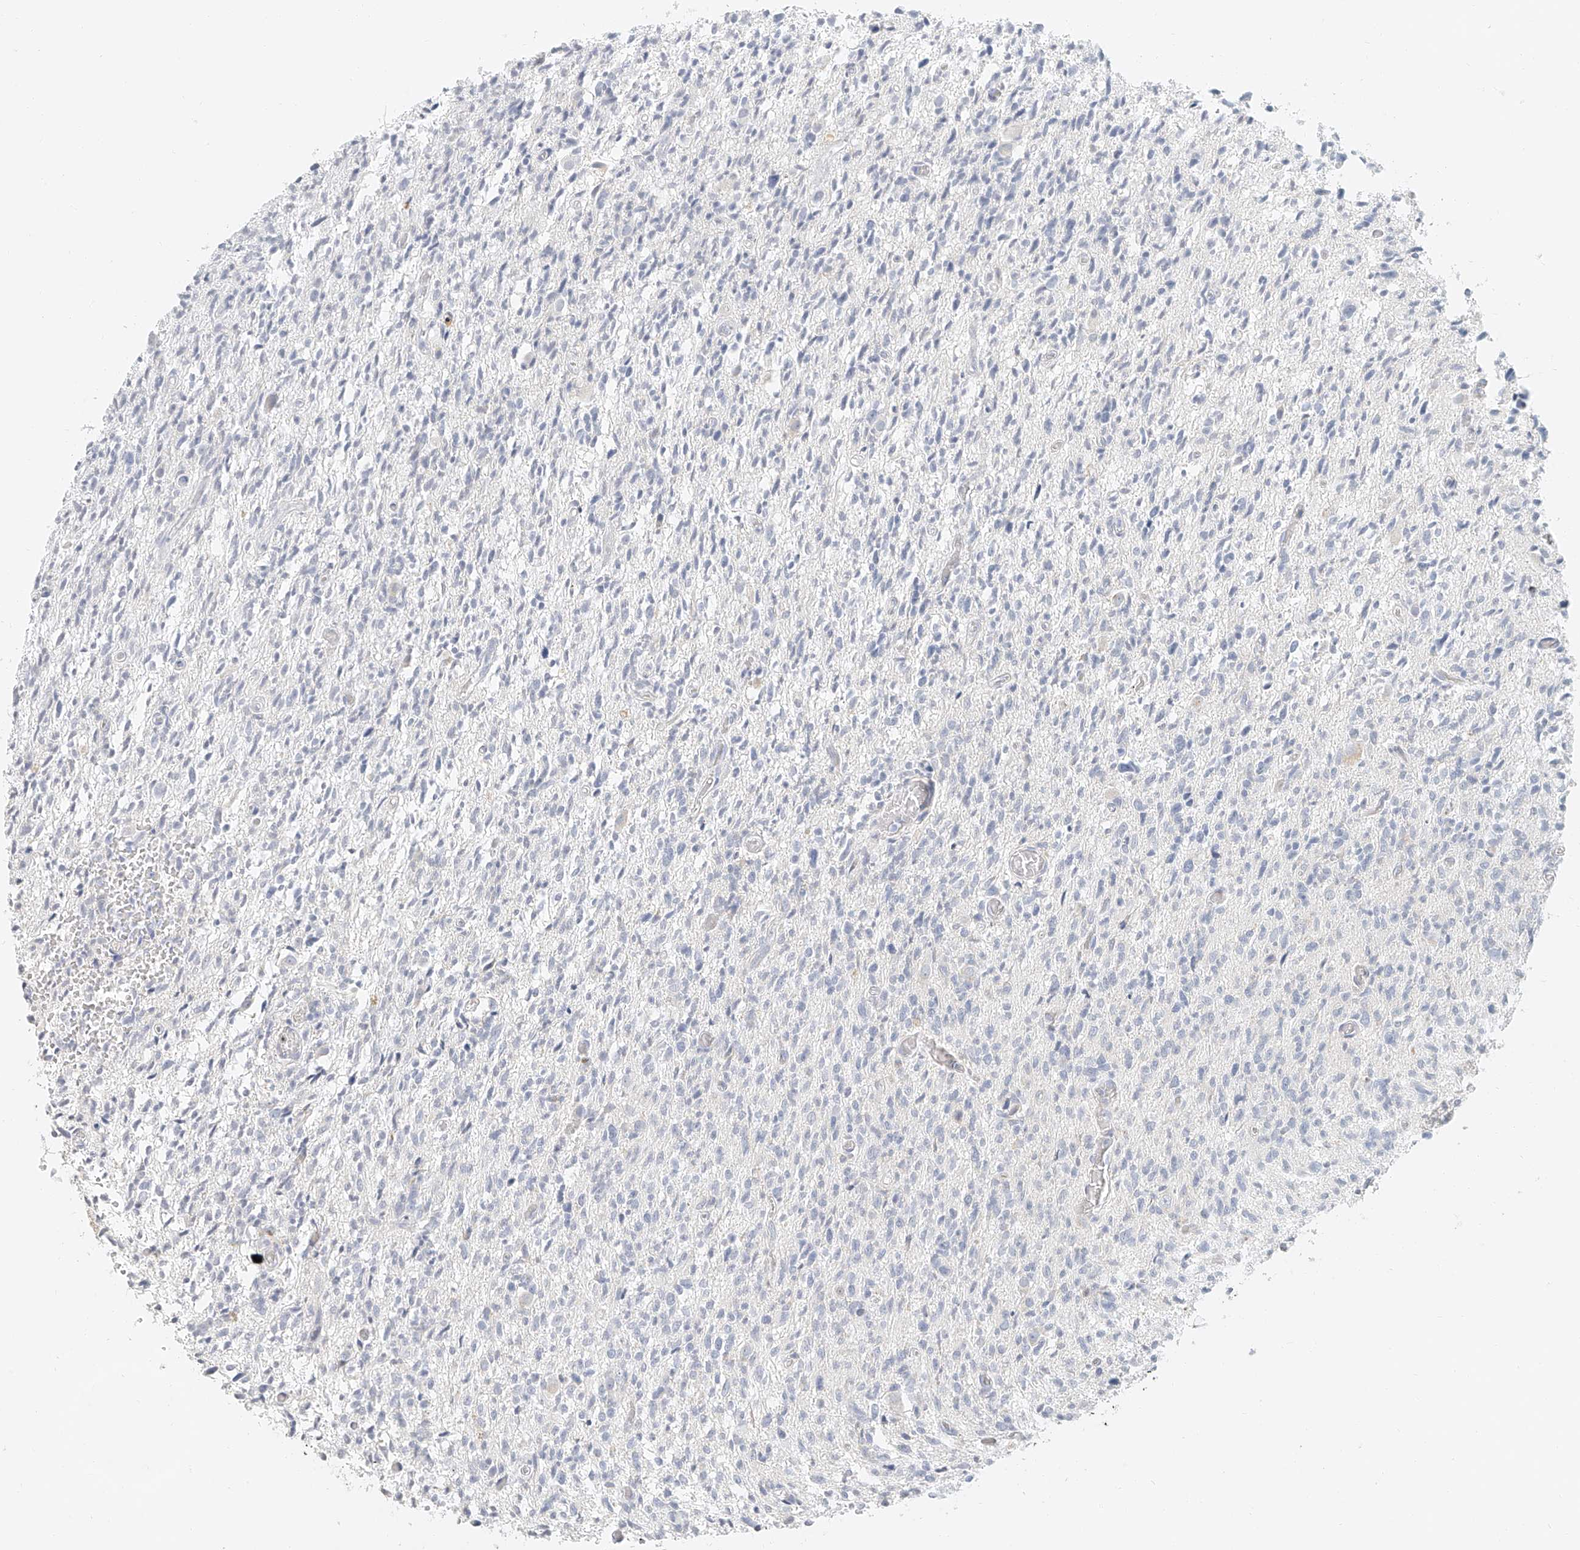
{"staining": {"intensity": "negative", "quantity": "none", "location": "none"}, "tissue": "glioma", "cell_type": "Tumor cells", "image_type": "cancer", "snomed": [{"axis": "morphology", "description": "Glioma, malignant, High grade"}, {"axis": "topography", "description": "Brain"}], "caption": "High magnification brightfield microscopy of high-grade glioma (malignant) stained with DAB (brown) and counterstained with hematoxylin (blue): tumor cells show no significant staining. The staining is performed using DAB (3,3'-diaminobenzidine) brown chromogen with nuclei counter-stained in using hematoxylin.", "gene": "CXorf58", "patient": {"sex": "female", "age": 57}}